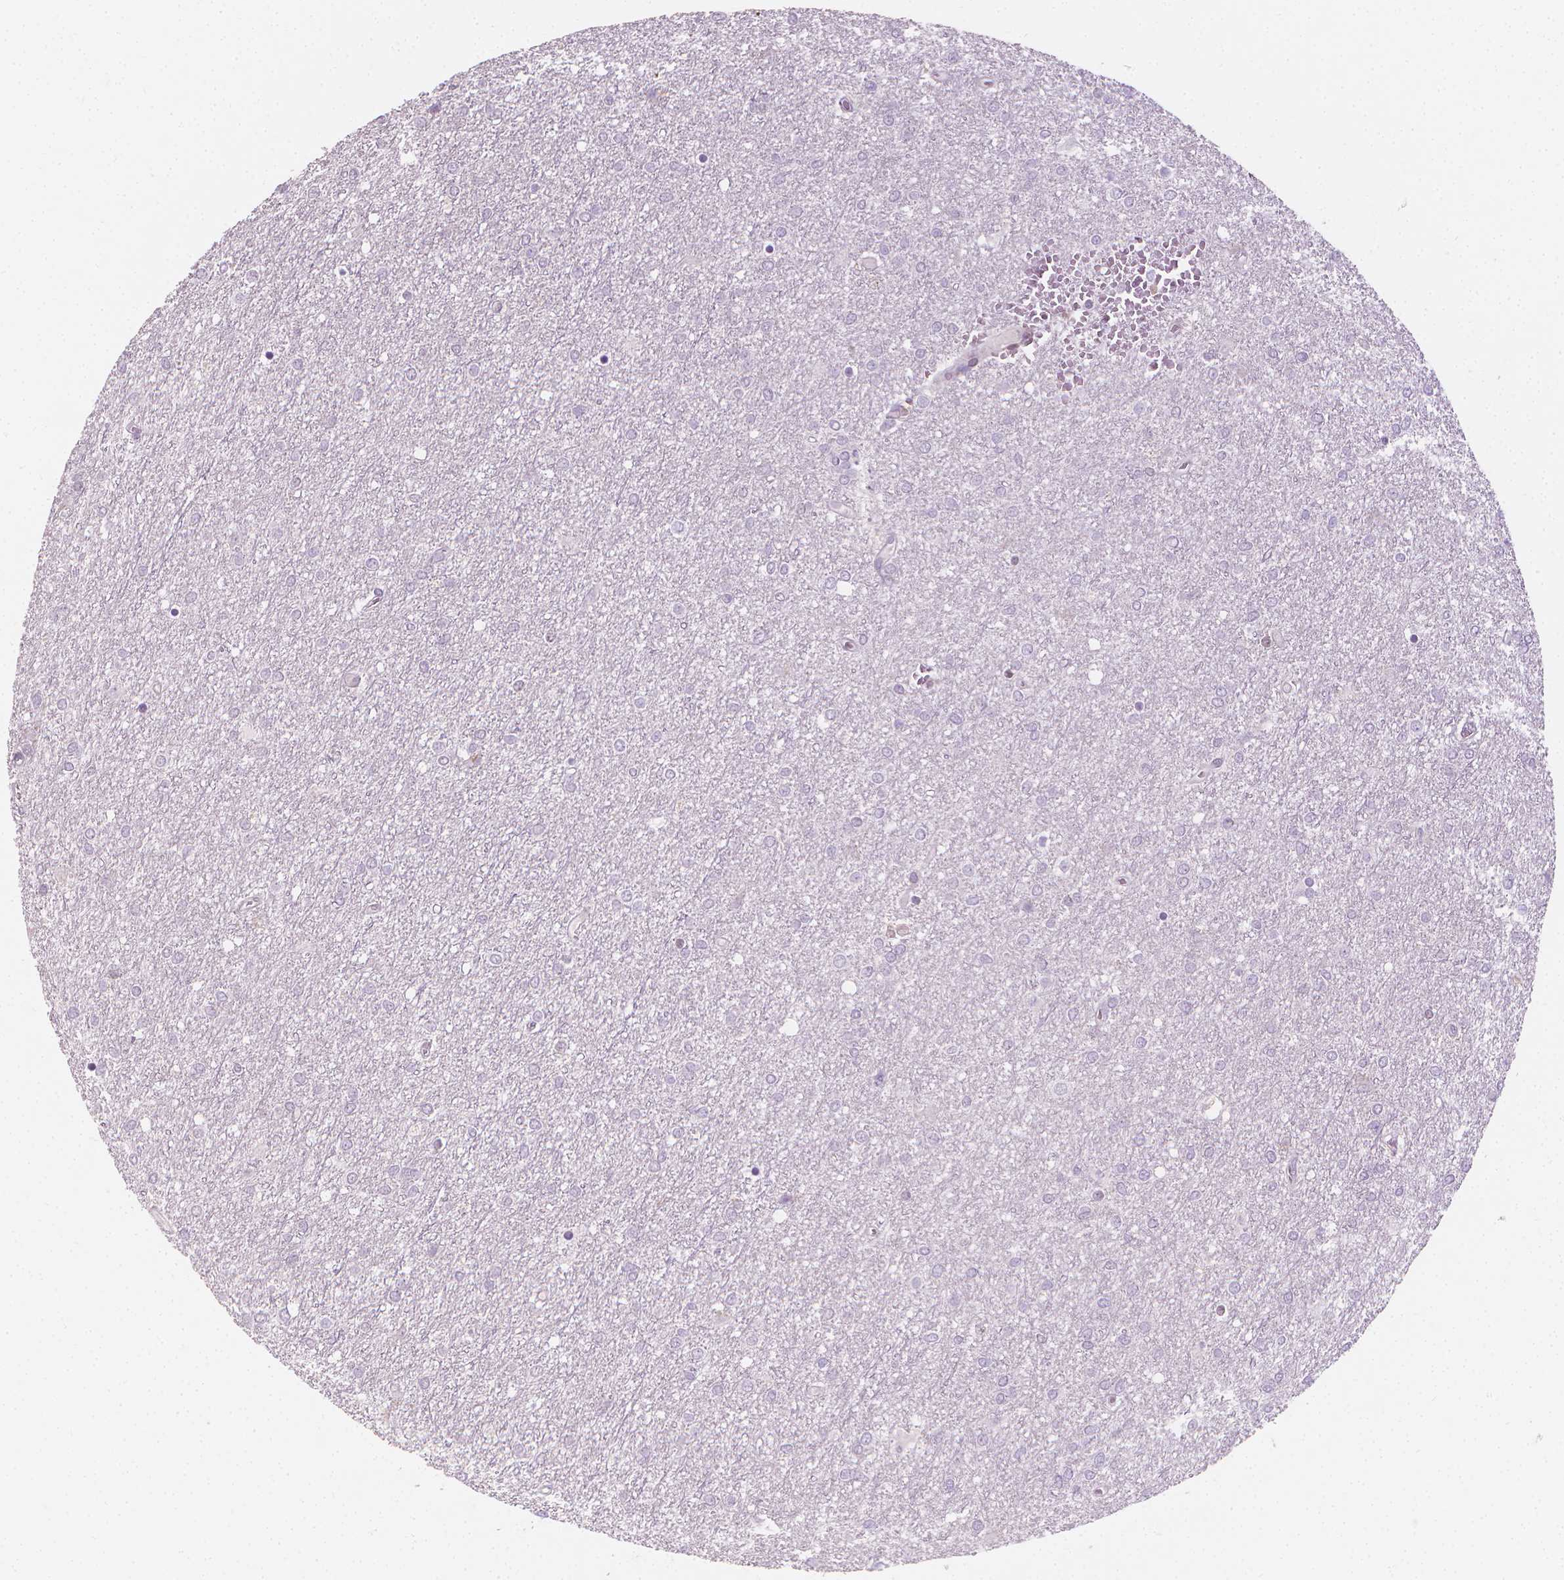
{"staining": {"intensity": "negative", "quantity": "none", "location": "none"}, "tissue": "glioma", "cell_type": "Tumor cells", "image_type": "cancer", "snomed": [{"axis": "morphology", "description": "Glioma, malignant, High grade"}, {"axis": "topography", "description": "Brain"}], "caption": "A micrograph of malignant glioma (high-grade) stained for a protein displays no brown staining in tumor cells.", "gene": "TNFAIP2", "patient": {"sex": "female", "age": 61}}